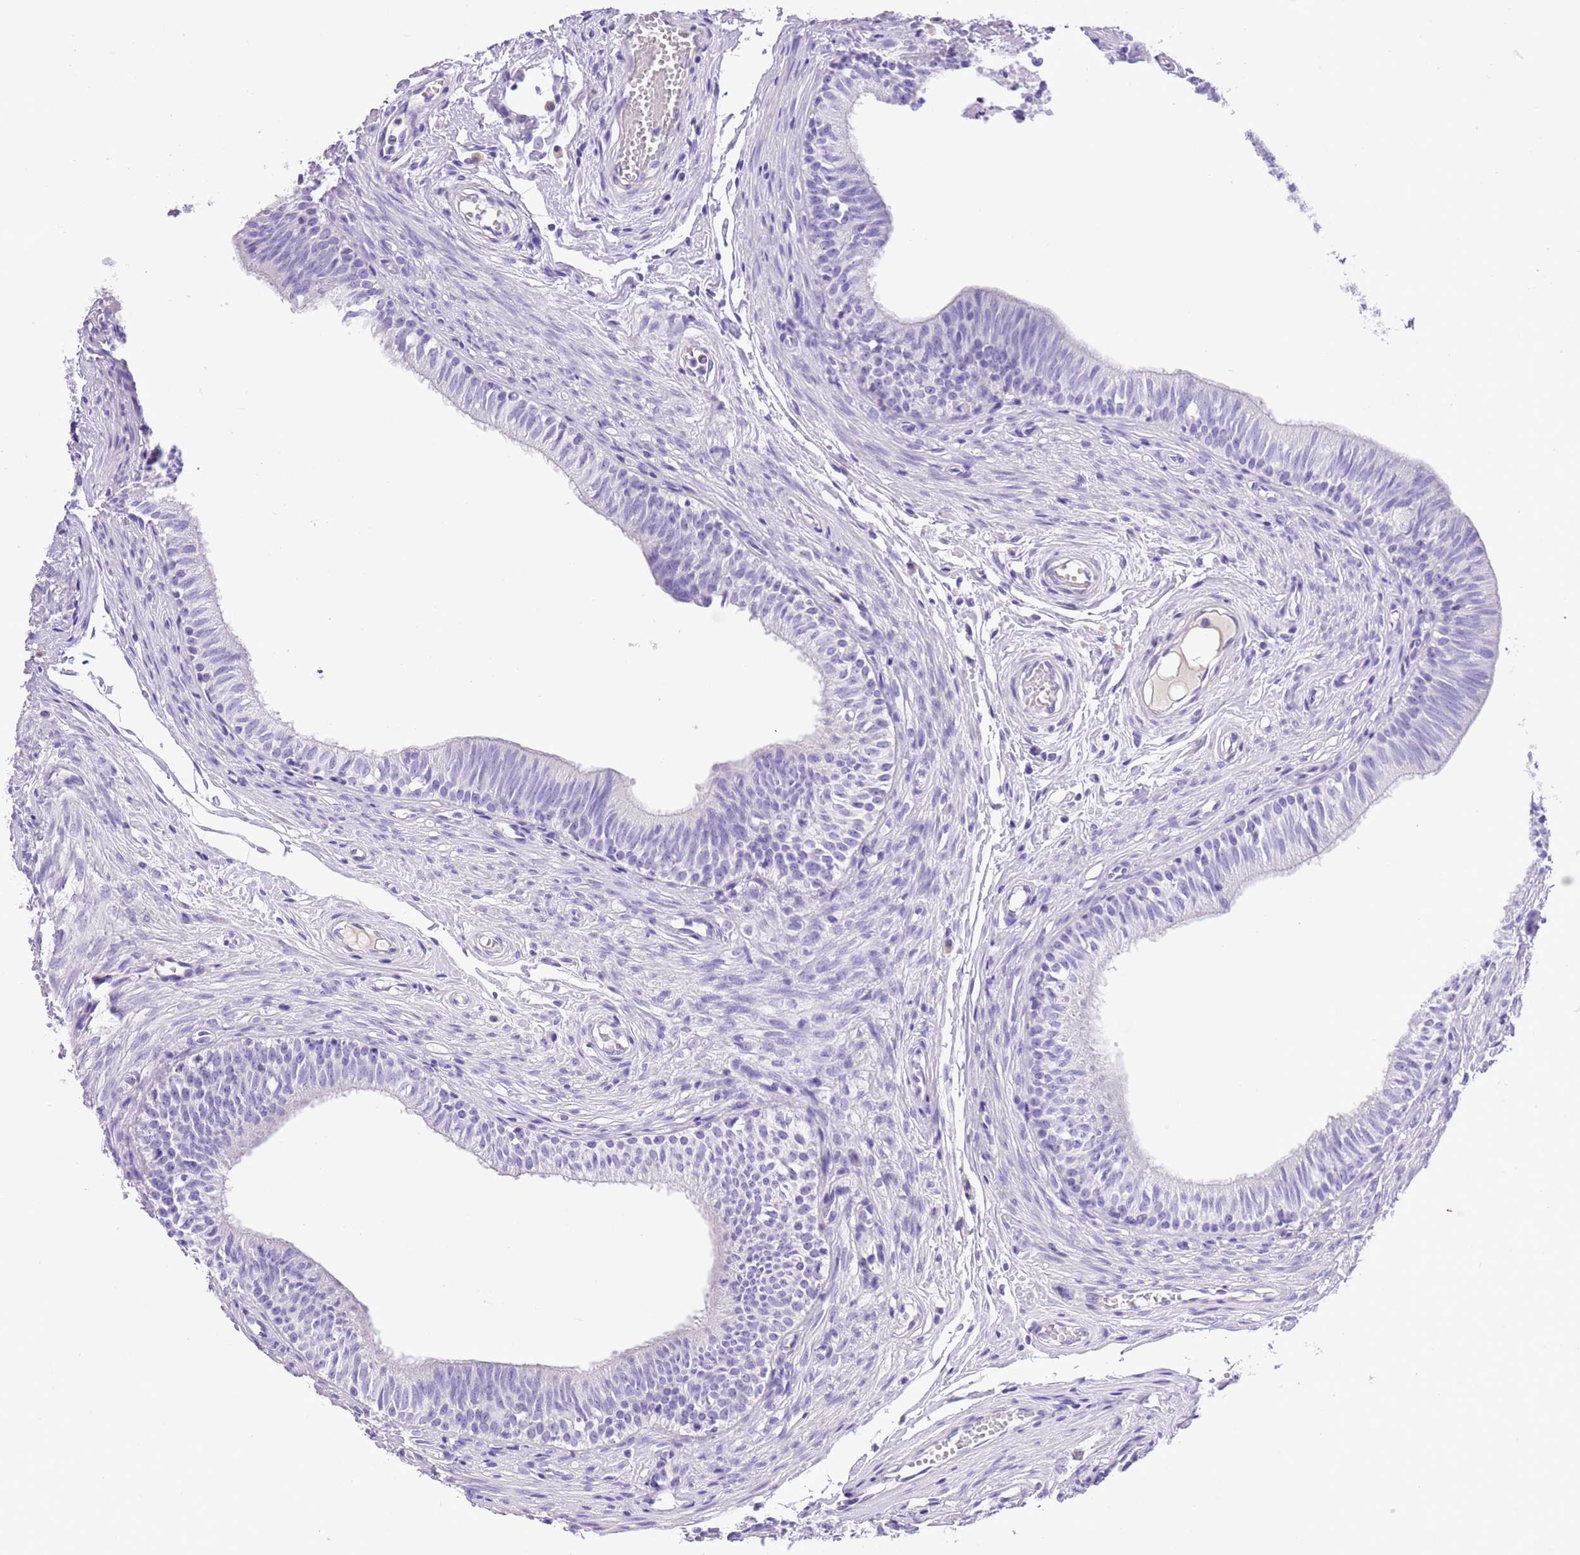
{"staining": {"intensity": "negative", "quantity": "none", "location": "none"}, "tissue": "epididymis", "cell_type": "Glandular cells", "image_type": "normal", "snomed": [{"axis": "morphology", "description": "Normal tissue, NOS"}, {"axis": "topography", "description": "Epididymis, spermatic cord, NOS"}], "caption": "Protein analysis of benign epididymis demonstrates no significant staining in glandular cells. (DAB immunohistochemistry (IHC) with hematoxylin counter stain).", "gene": "TBC1D10B", "patient": {"sex": "male", "age": 22}}